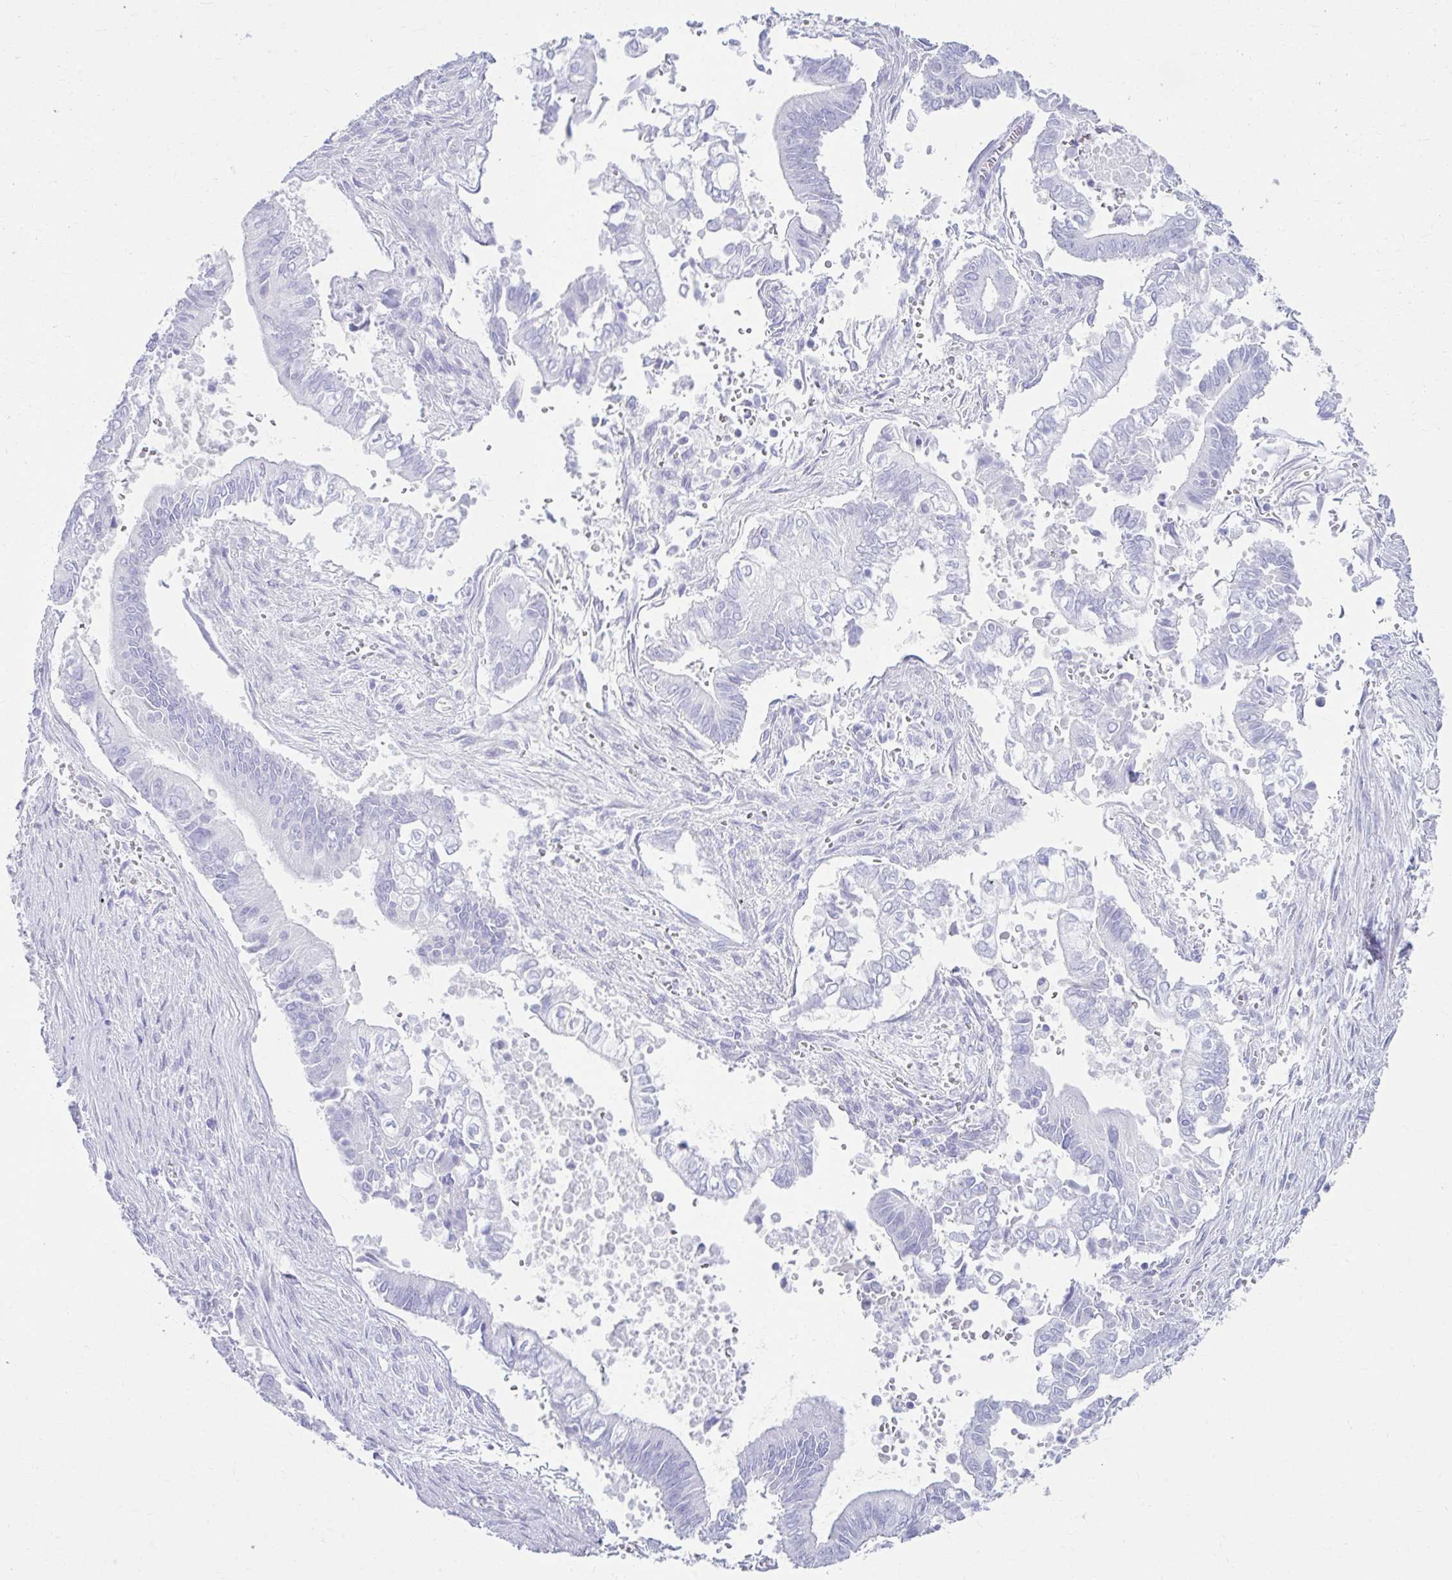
{"staining": {"intensity": "negative", "quantity": "none", "location": "none"}, "tissue": "pancreatic cancer", "cell_type": "Tumor cells", "image_type": "cancer", "snomed": [{"axis": "morphology", "description": "Adenocarcinoma, NOS"}, {"axis": "topography", "description": "Pancreas"}], "caption": "Tumor cells show no significant staining in pancreatic adenocarcinoma.", "gene": "ATP4B", "patient": {"sex": "male", "age": 68}}